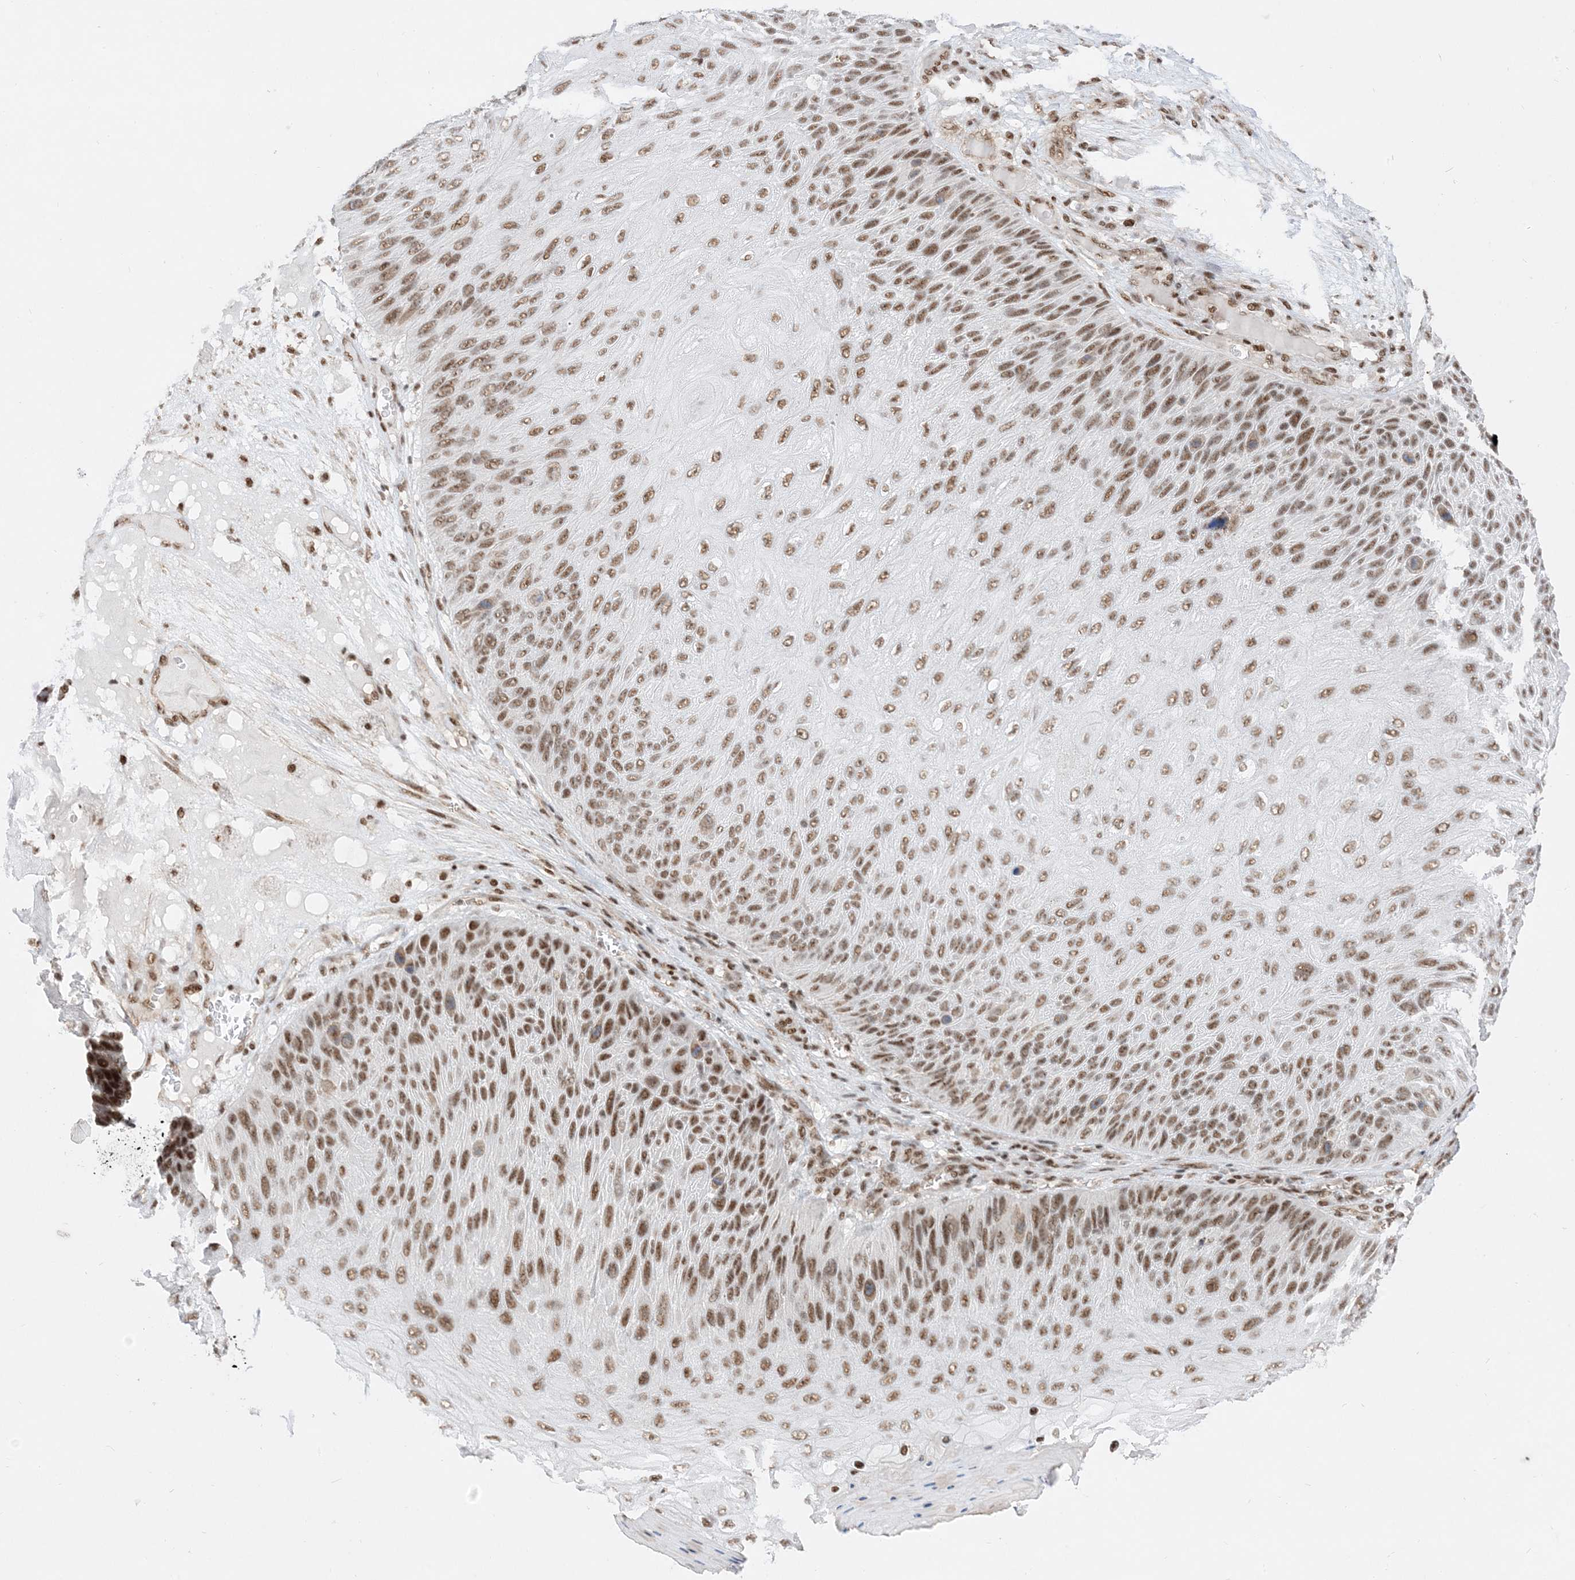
{"staining": {"intensity": "moderate", "quantity": ">75%", "location": "nuclear"}, "tissue": "skin cancer", "cell_type": "Tumor cells", "image_type": "cancer", "snomed": [{"axis": "morphology", "description": "Squamous cell carcinoma, NOS"}, {"axis": "topography", "description": "Skin"}], "caption": "DAB (3,3'-diaminobenzidine) immunohistochemical staining of human squamous cell carcinoma (skin) demonstrates moderate nuclear protein staining in approximately >75% of tumor cells. The staining was performed using DAB (3,3'-diaminobenzidine), with brown indicating positive protein expression. Nuclei are stained blue with hematoxylin.", "gene": "SF3A3", "patient": {"sex": "female", "age": 88}}